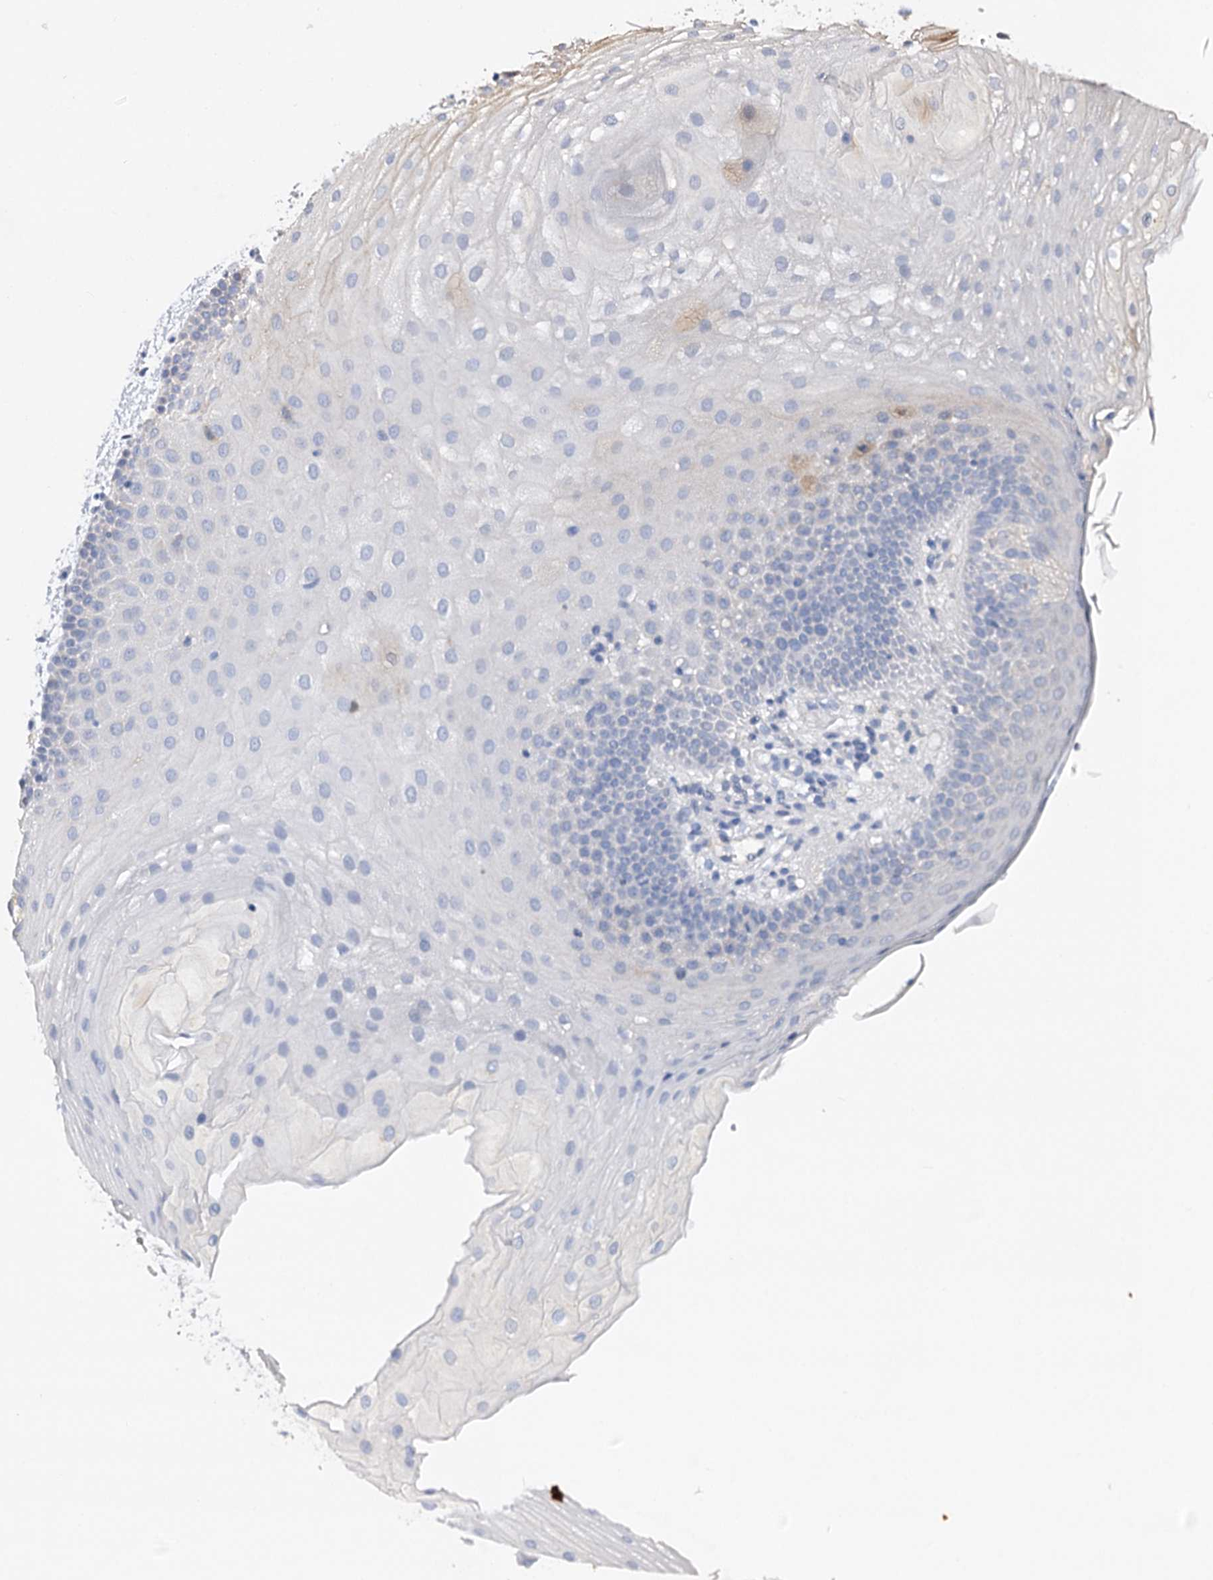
{"staining": {"intensity": "moderate", "quantity": "<25%", "location": "cytoplasmic/membranous"}, "tissue": "oral mucosa", "cell_type": "Squamous epithelial cells", "image_type": "normal", "snomed": [{"axis": "morphology", "description": "Normal tissue, NOS"}, {"axis": "topography", "description": "Oral tissue"}], "caption": "Oral mucosa stained with IHC exhibits moderate cytoplasmic/membranous staining in about <25% of squamous epithelial cells. (IHC, brightfield microscopy, high magnification).", "gene": "ARL13A", "patient": {"sex": "male", "age": 68}}